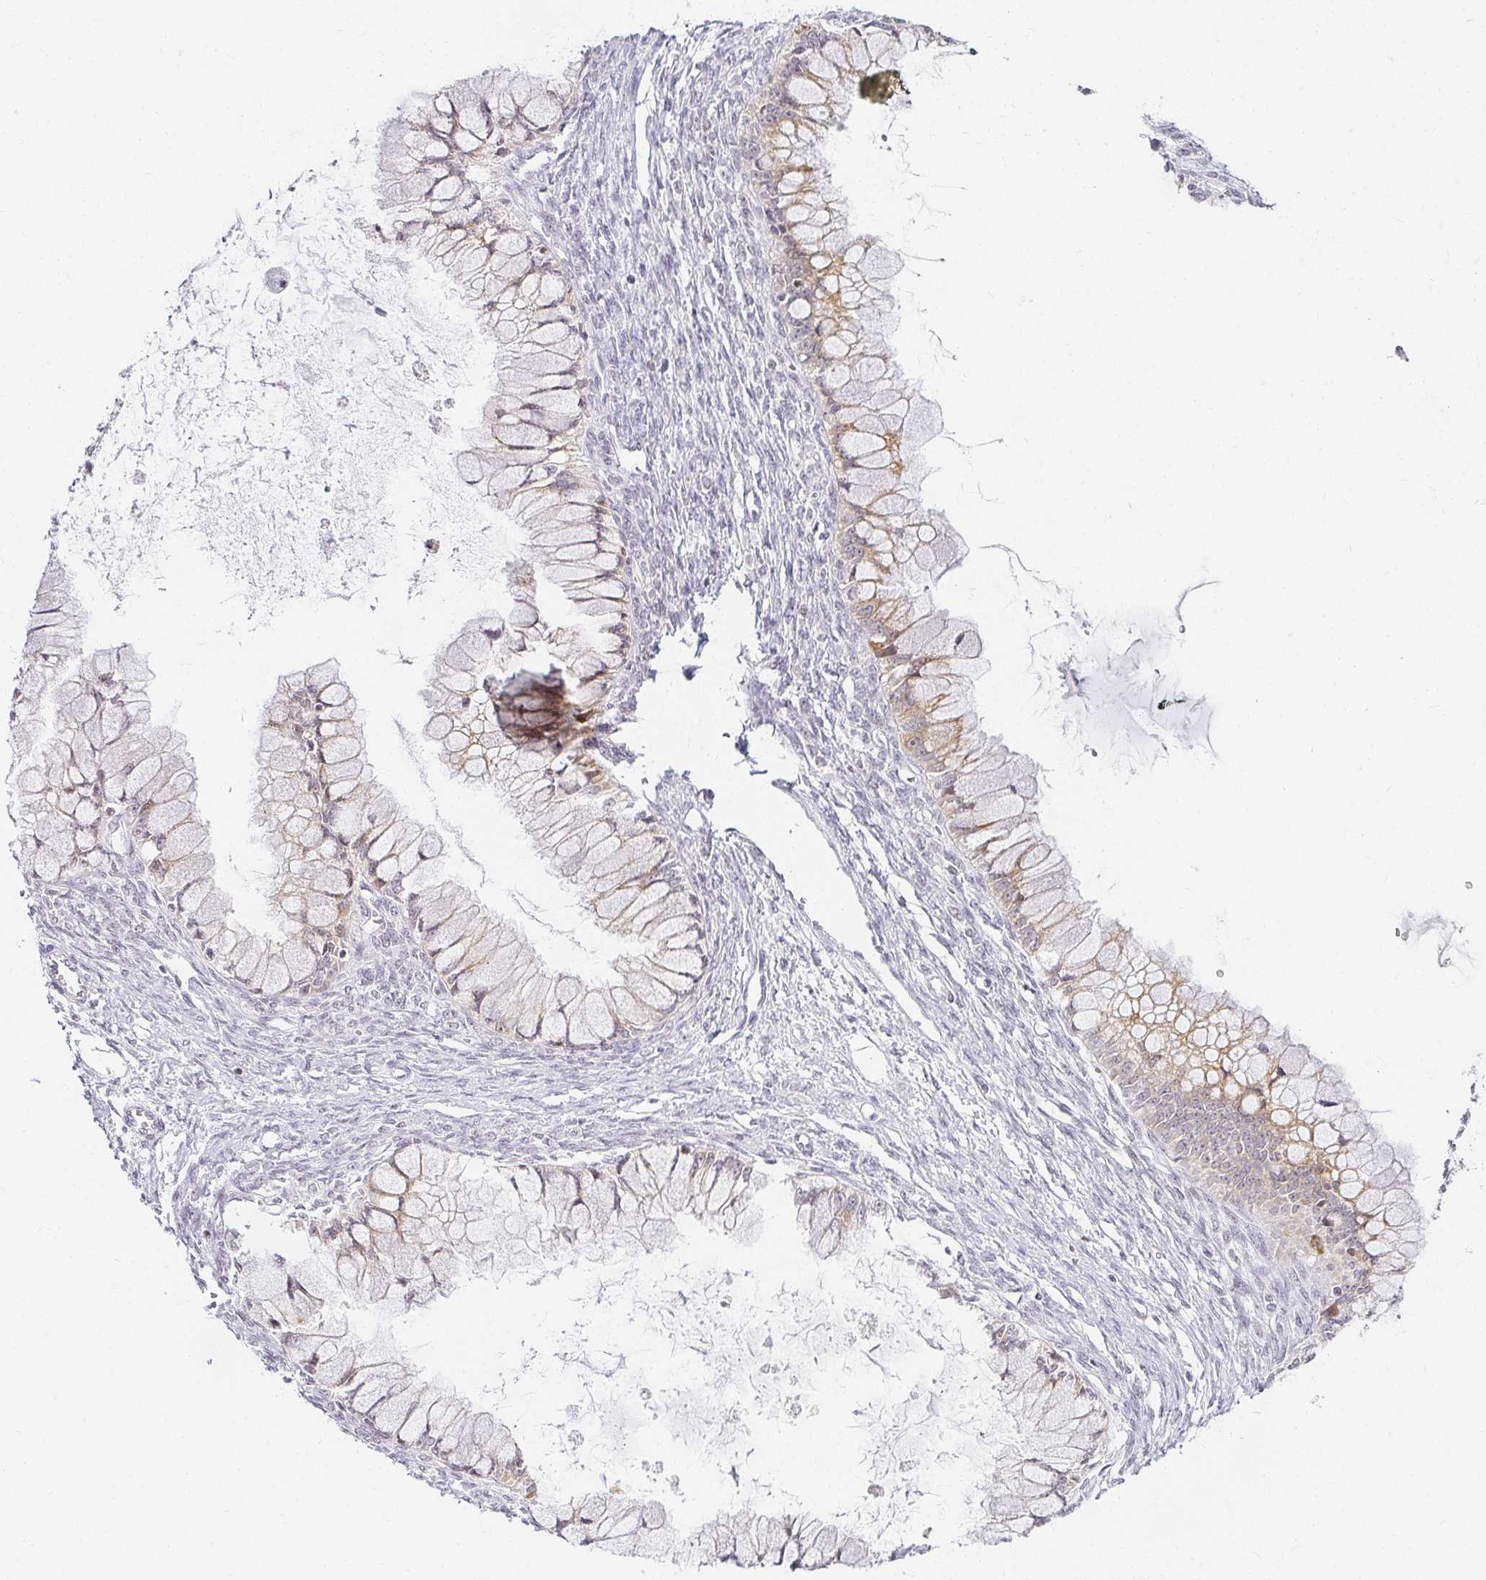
{"staining": {"intensity": "weak", "quantity": "25%-75%", "location": "cytoplasmic/membranous"}, "tissue": "ovarian cancer", "cell_type": "Tumor cells", "image_type": "cancer", "snomed": [{"axis": "morphology", "description": "Cystadenocarcinoma, mucinous, NOS"}, {"axis": "topography", "description": "Ovary"}], "caption": "Immunohistochemical staining of mucinous cystadenocarcinoma (ovarian) shows weak cytoplasmic/membranous protein positivity in approximately 25%-75% of tumor cells. Nuclei are stained in blue.", "gene": "ACAN", "patient": {"sex": "female", "age": 34}}